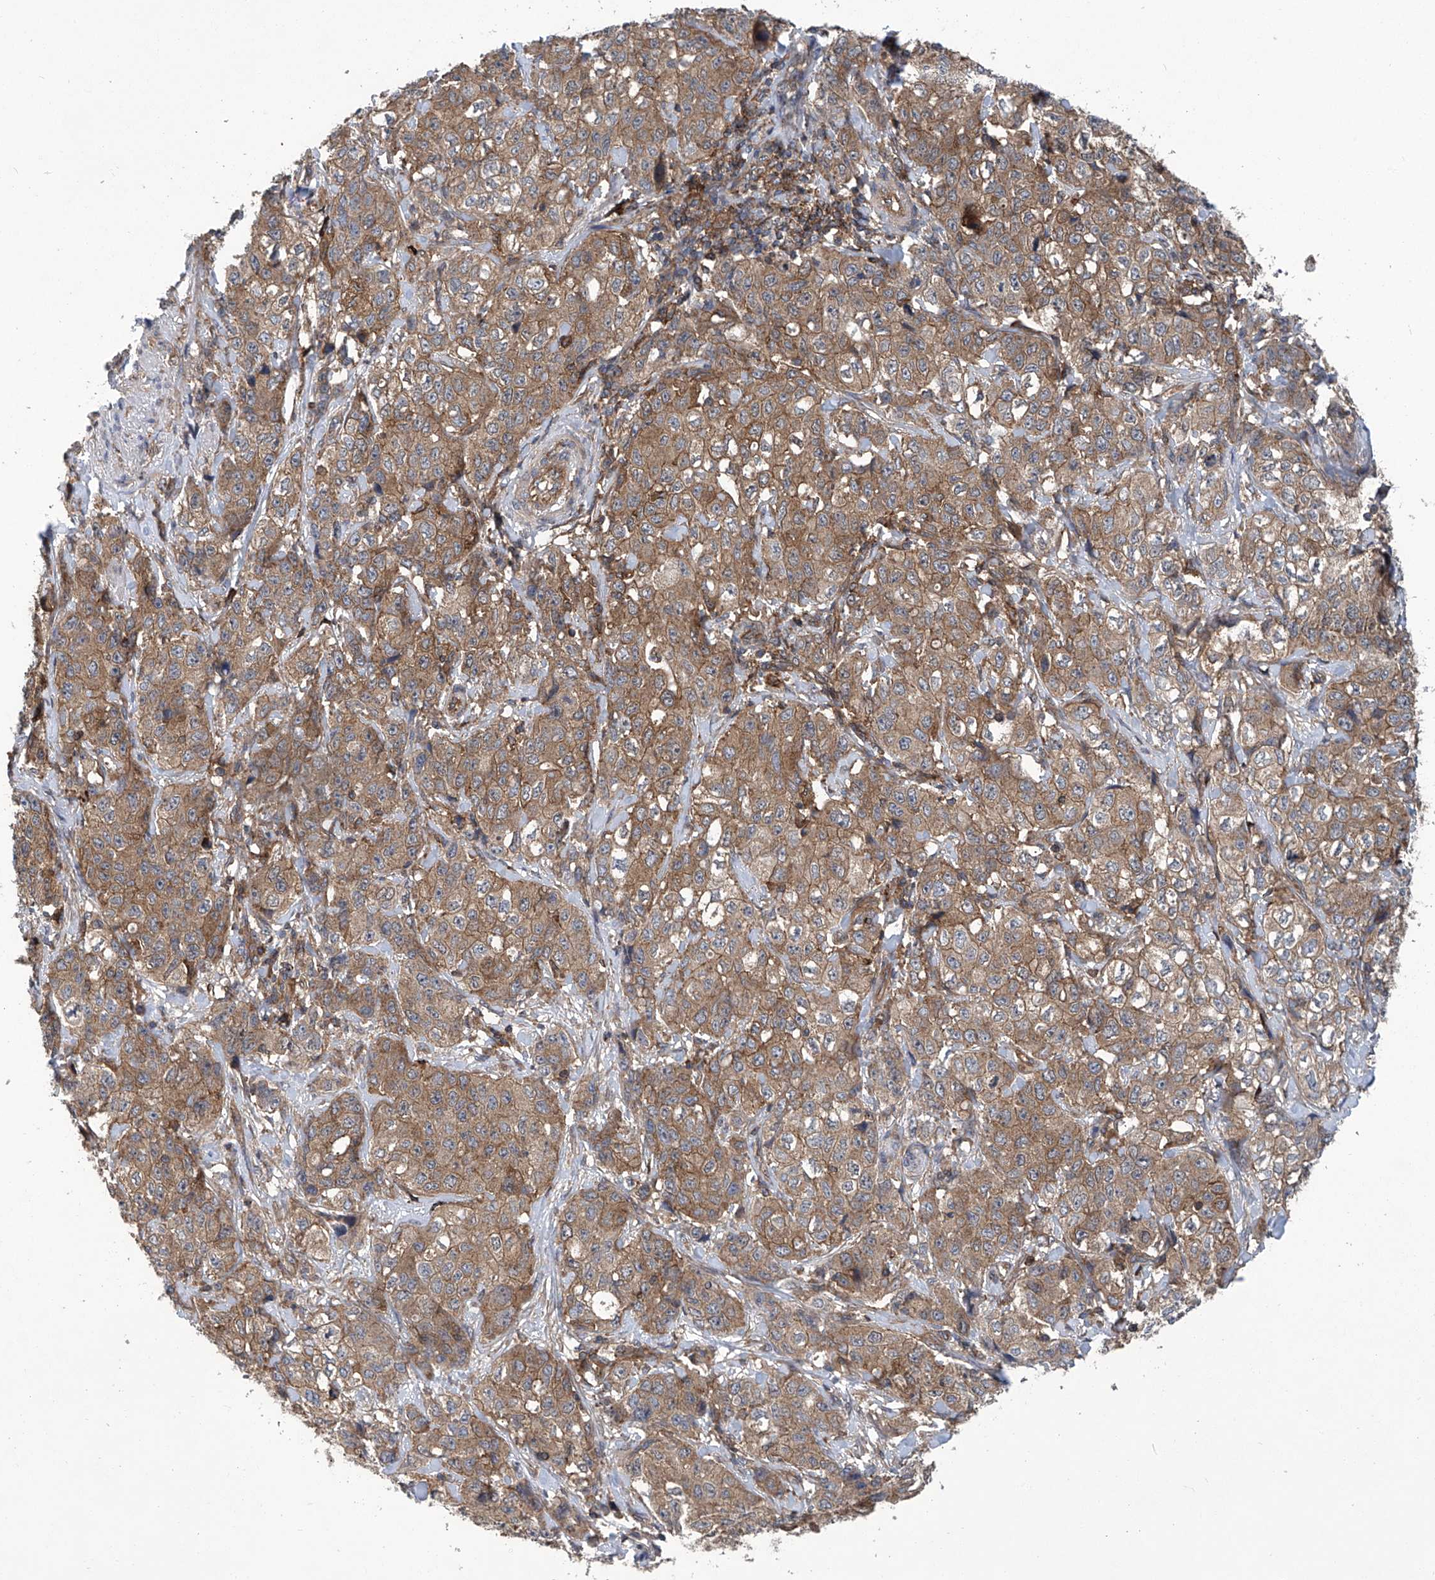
{"staining": {"intensity": "moderate", "quantity": ">75%", "location": "cytoplasmic/membranous"}, "tissue": "stomach cancer", "cell_type": "Tumor cells", "image_type": "cancer", "snomed": [{"axis": "morphology", "description": "Adenocarcinoma, NOS"}, {"axis": "topography", "description": "Stomach"}], "caption": "Moderate cytoplasmic/membranous staining for a protein is appreciated in approximately >75% of tumor cells of stomach cancer using IHC.", "gene": "SMAP1", "patient": {"sex": "male", "age": 48}}